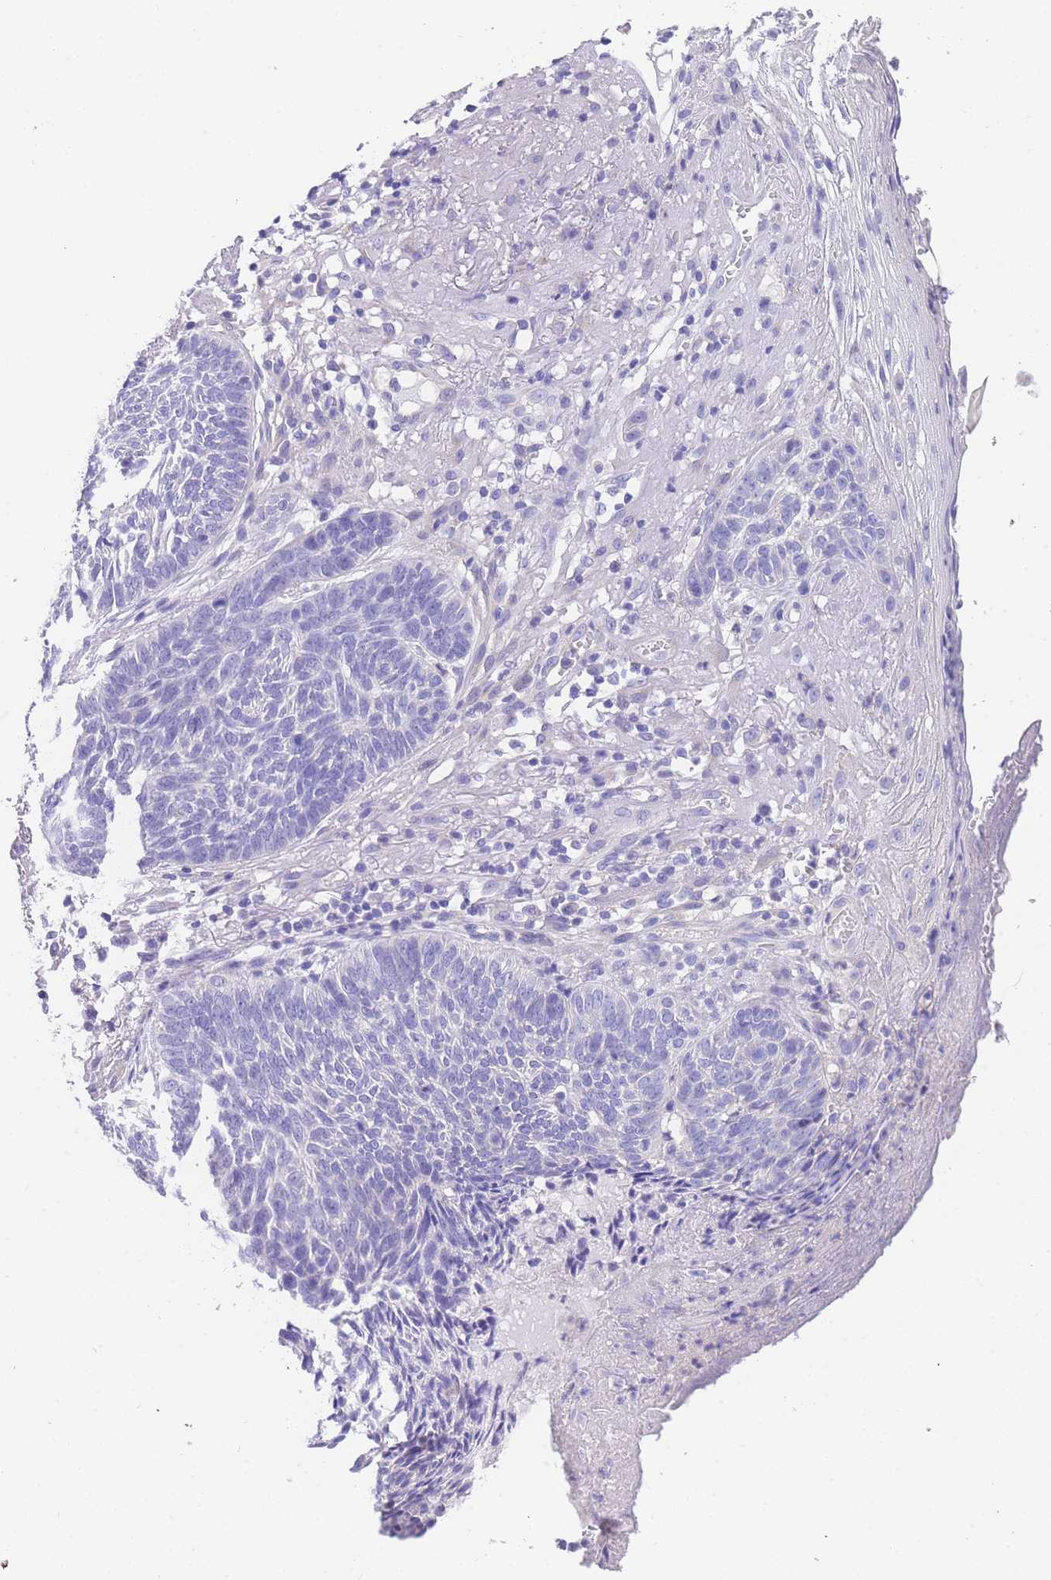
{"staining": {"intensity": "negative", "quantity": "none", "location": "none"}, "tissue": "skin cancer", "cell_type": "Tumor cells", "image_type": "cancer", "snomed": [{"axis": "morphology", "description": "Normal tissue, NOS"}, {"axis": "morphology", "description": "Basal cell carcinoma"}, {"axis": "topography", "description": "Skin"}], "caption": "Micrograph shows no significant protein expression in tumor cells of skin basal cell carcinoma.", "gene": "EPN2", "patient": {"sex": "male", "age": 64}}